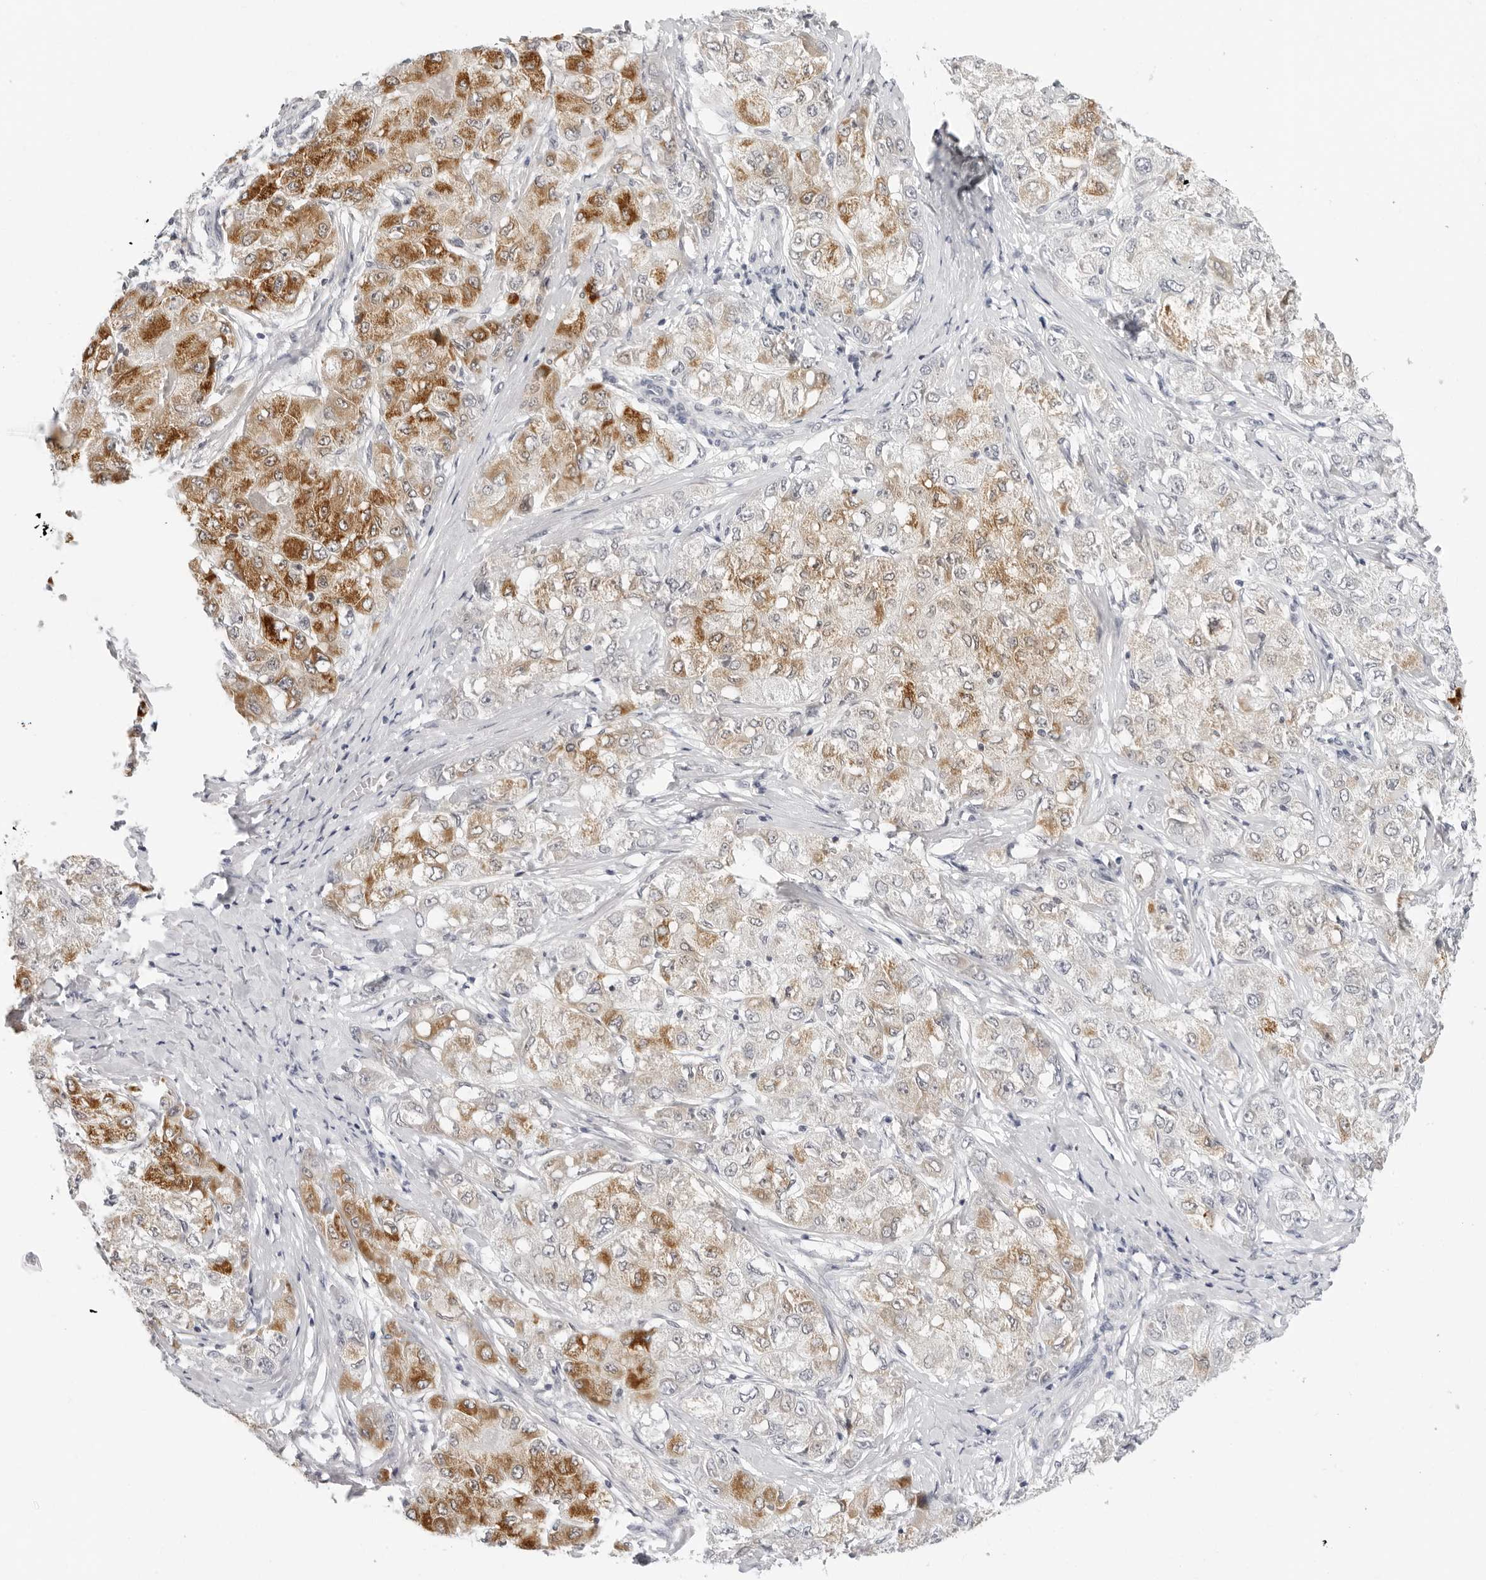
{"staining": {"intensity": "moderate", "quantity": "25%-75%", "location": "cytoplasmic/membranous"}, "tissue": "liver cancer", "cell_type": "Tumor cells", "image_type": "cancer", "snomed": [{"axis": "morphology", "description": "Carcinoma, Hepatocellular, NOS"}, {"axis": "topography", "description": "Liver"}], "caption": "Liver cancer (hepatocellular carcinoma) stained with immunohistochemistry displays moderate cytoplasmic/membranous staining in about 25%-75% of tumor cells. Using DAB (3,3'-diaminobenzidine) (brown) and hematoxylin (blue) stains, captured at high magnification using brightfield microscopy.", "gene": "EDN2", "patient": {"sex": "male", "age": 80}}